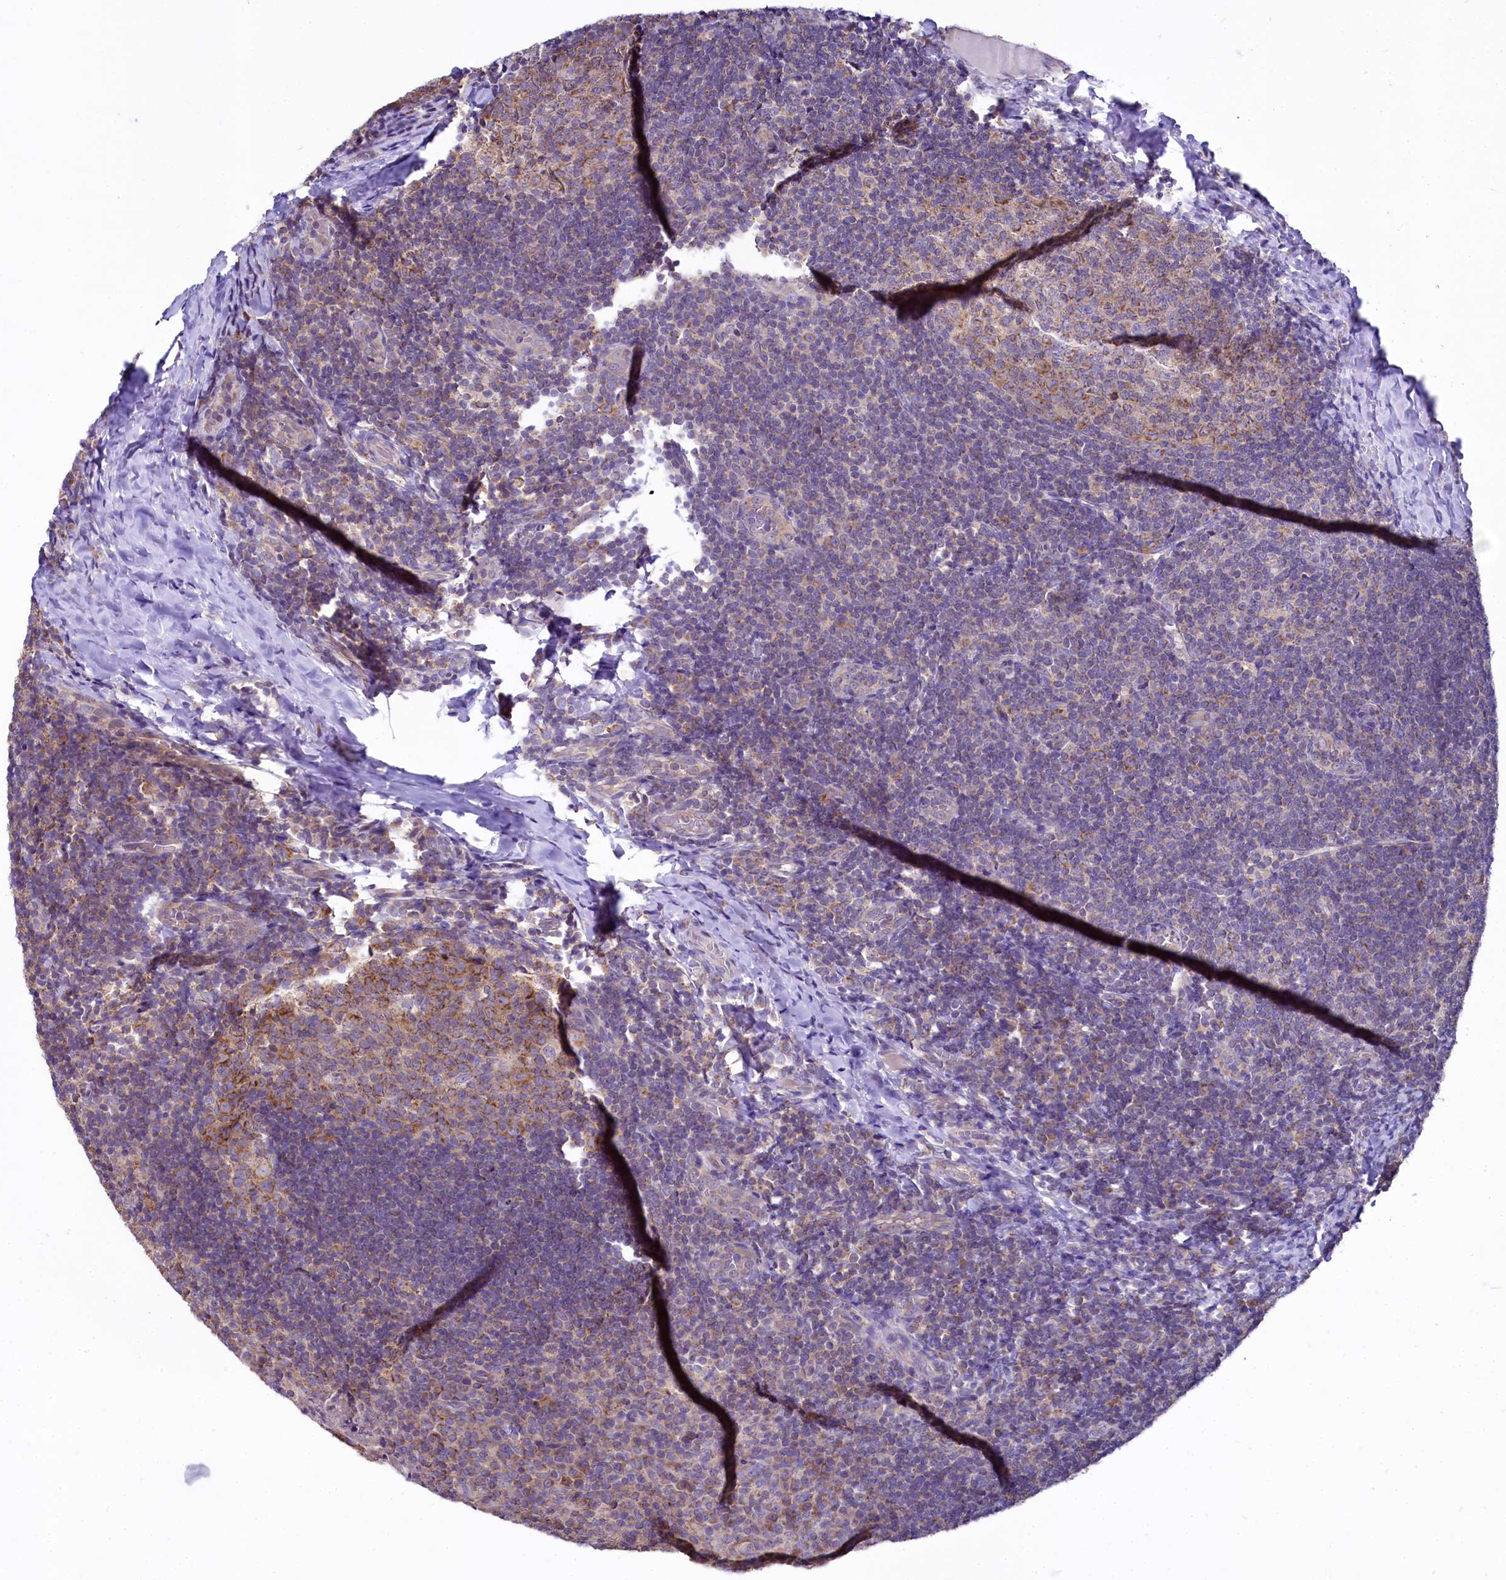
{"staining": {"intensity": "moderate", "quantity": "<25%", "location": "cytoplasmic/membranous"}, "tissue": "tonsil", "cell_type": "Germinal center cells", "image_type": "normal", "snomed": [{"axis": "morphology", "description": "Normal tissue, NOS"}, {"axis": "topography", "description": "Tonsil"}], "caption": "Immunohistochemical staining of unremarkable tonsil demonstrates low levels of moderate cytoplasmic/membranous staining in approximately <25% of germinal center cells.", "gene": "MRPL57", "patient": {"sex": "male", "age": 17}}